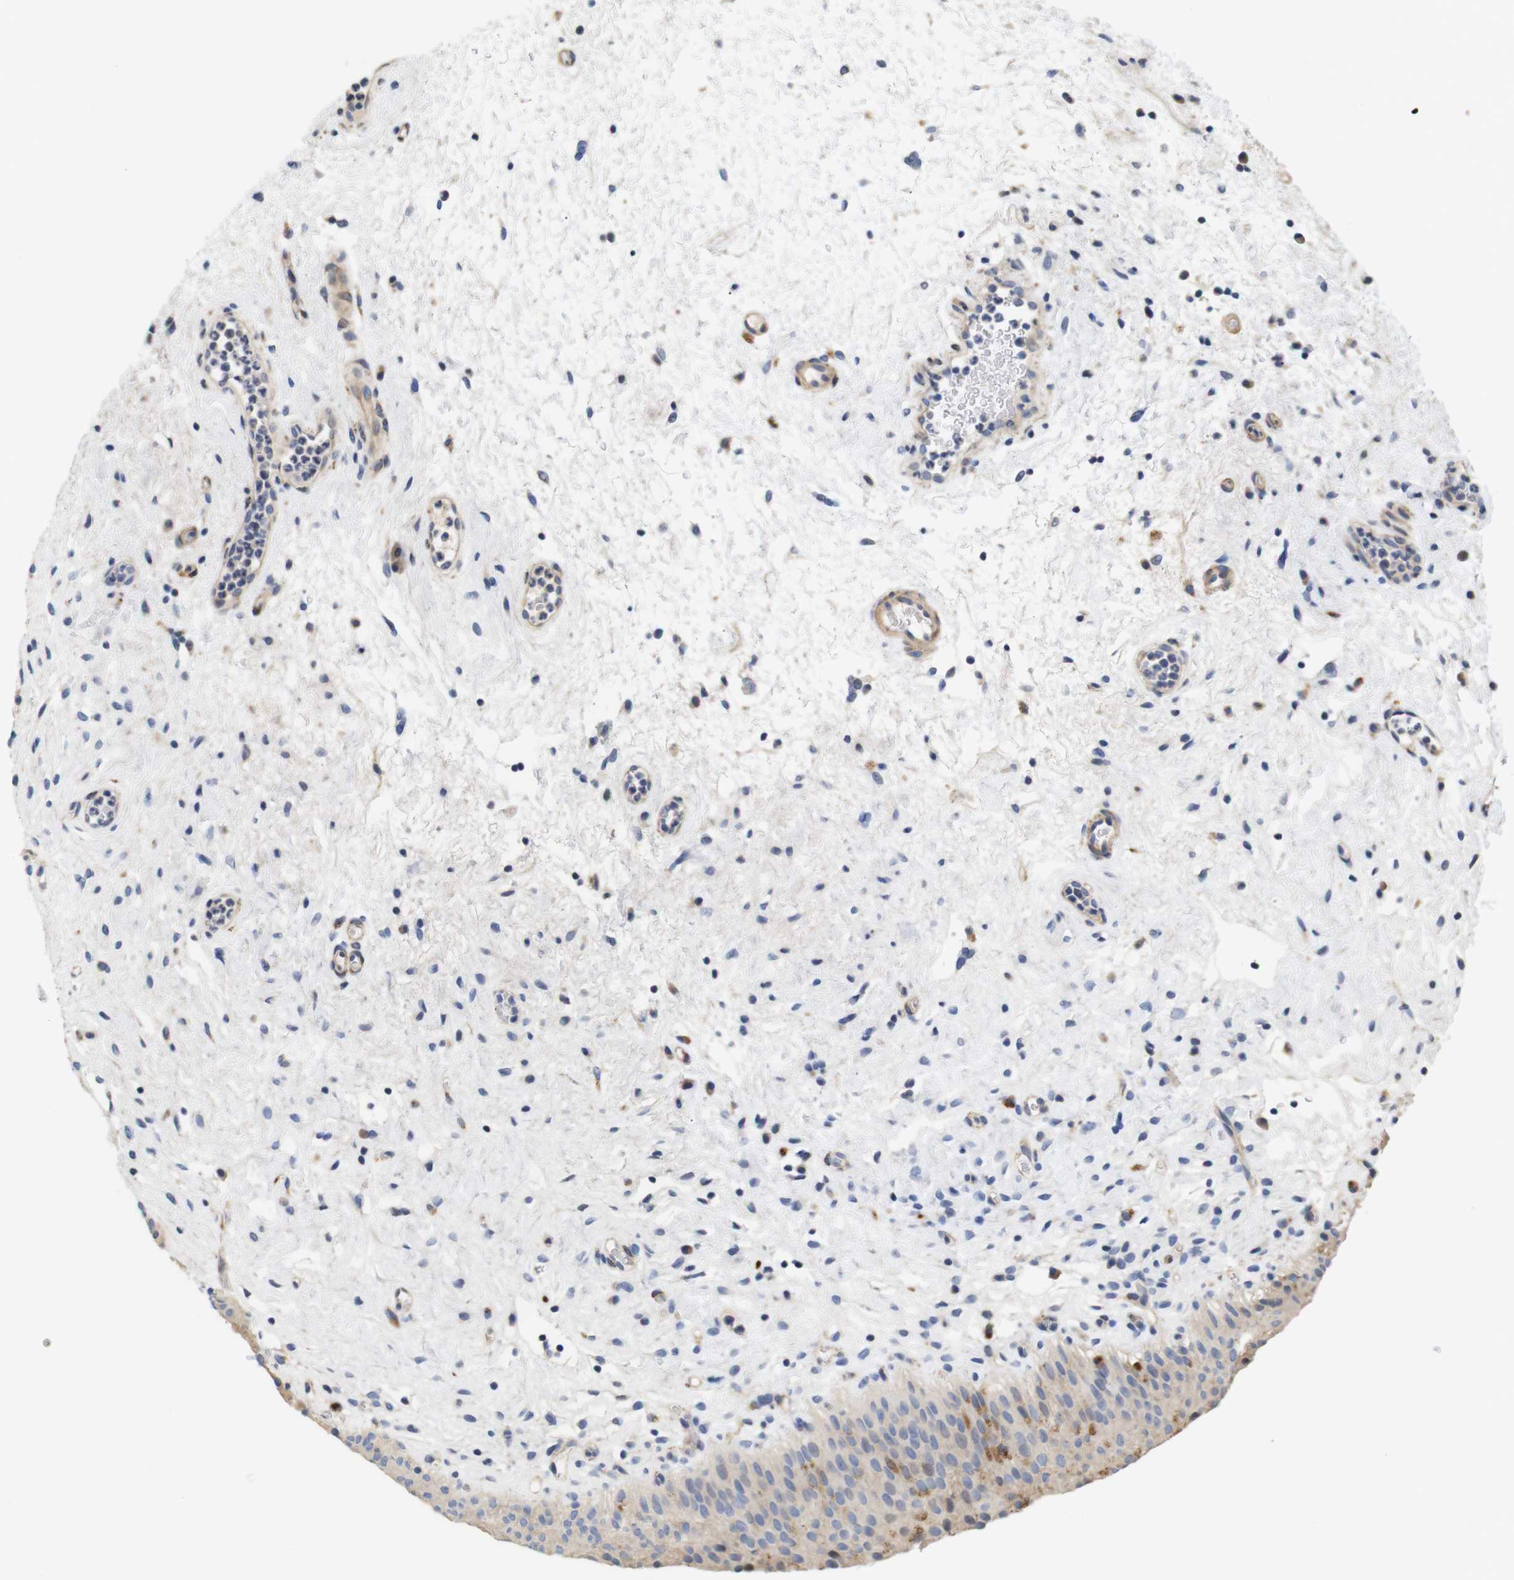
{"staining": {"intensity": "moderate", "quantity": "<25%", "location": "cytoplasmic/membranous"}, "tissue": "urinary bladder", "cell_type": "Urothelial cells", "image_type": "normal", "snomed": [{"axis": "morphology", "description": "Normal tissue, NOS"}, {"axis": "topography", "description": "Urinary bladder"}], "caption": "High-magnification brightfield microscopy of unremarkable urinary bladder stained with DAB (3,3'-diaminobenzidine) (brown) and counterstained with hematoxylin (blue). urothelial cells exhibit moderate cytoplasmic/membranous positivity is seen in approximately<25% of cells.", "gene": "SPRY3", "patient": {"sex": "male", "age": 46}}